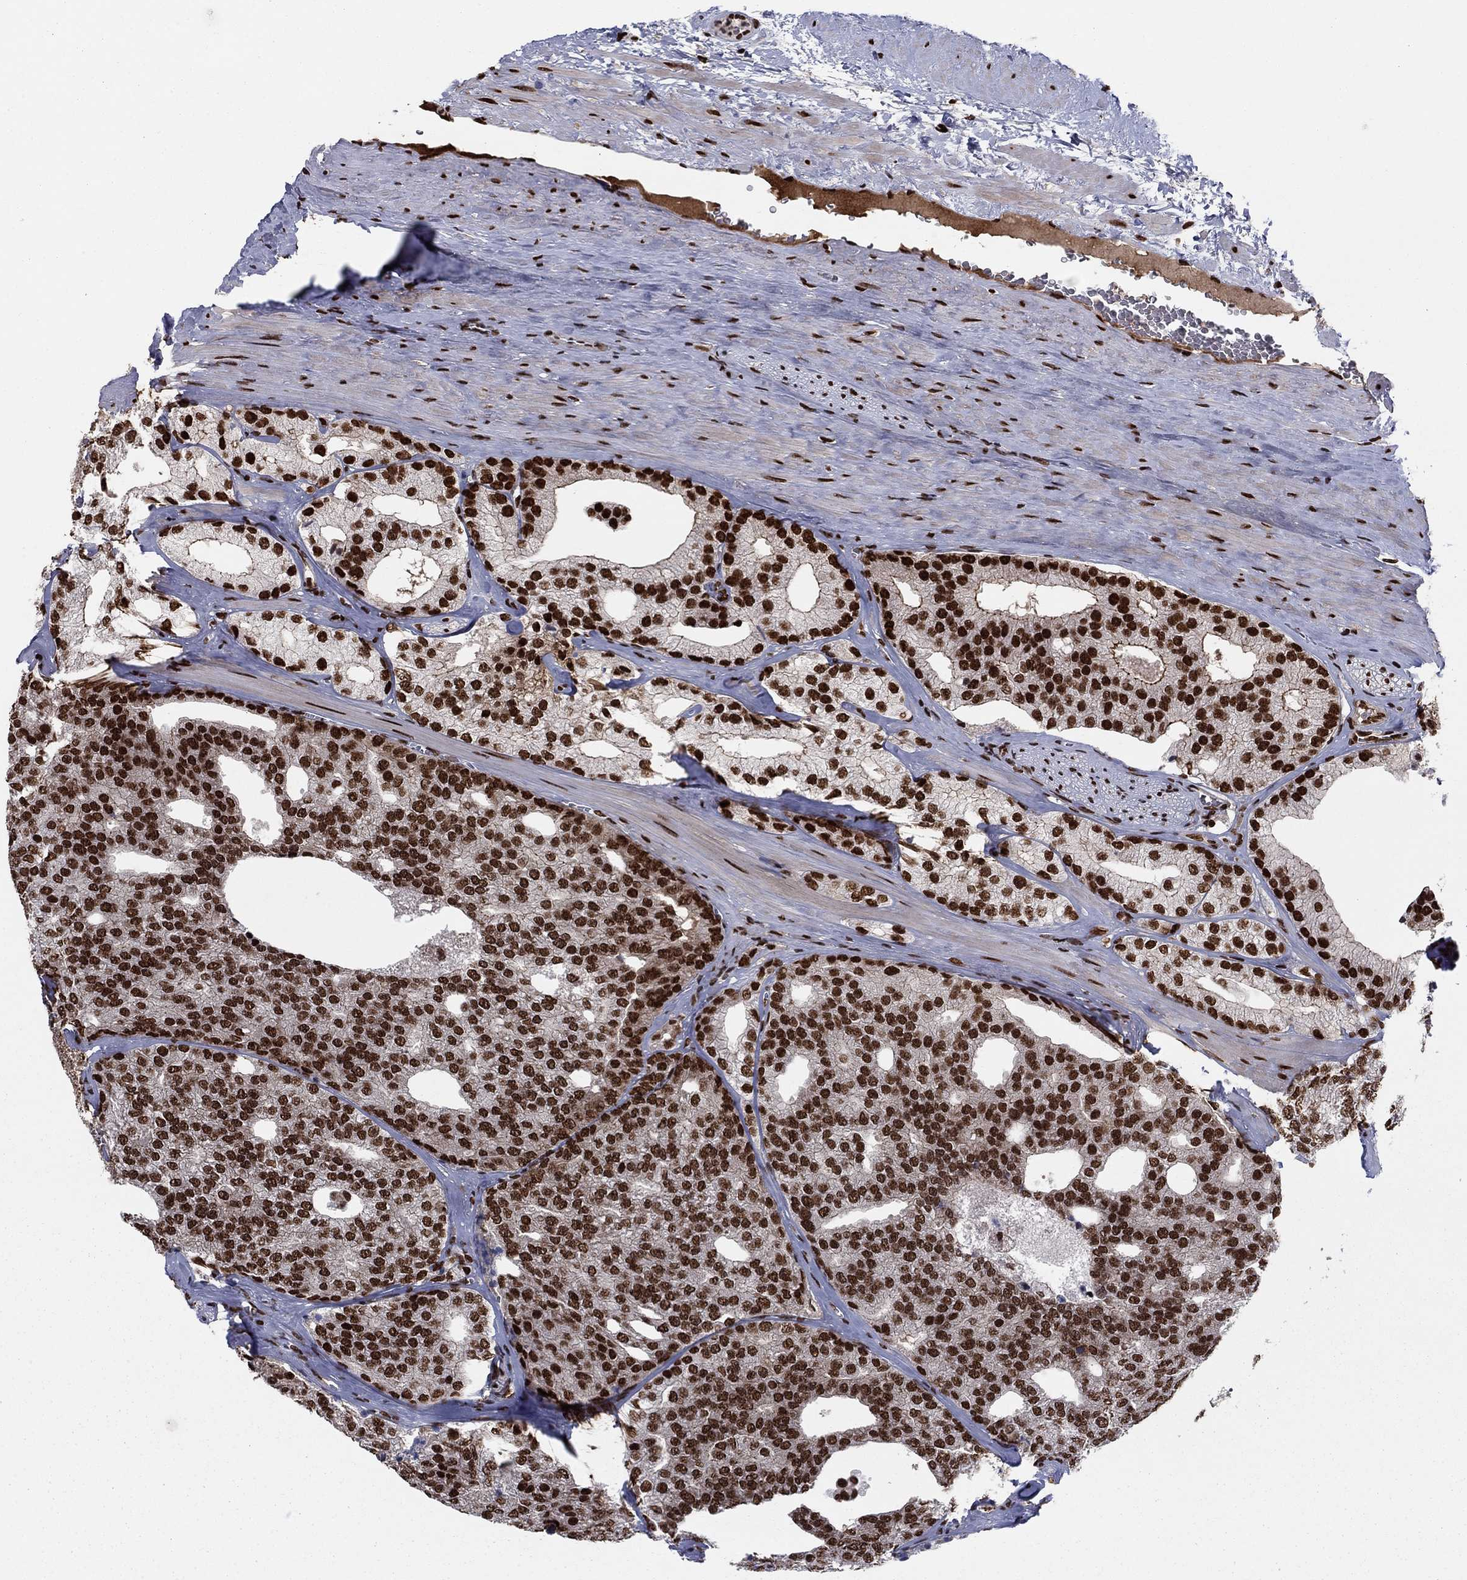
{"staining": {"intensity": "strong", "quantity": ">75%", "location": "nuclear"}, "tissue": "prostate cancer", "cell_type": "Tumor cells", "image_type": "cancer", "snomed": [{"axis": "morphology", "description": "Adenocarcinoma, NOS"}, {"axis": "topography", "description": "Prostate and seminal vesicle, NOS"}], "caption": "A high-resolution photomicrograph shows IHC staining of adenocarcinoma (prostate), which exhibits strong nuclear expression in approximately >75% of tumor cells.", "gene": "USP54", "patient": {"sex": "male", "age": 62}}